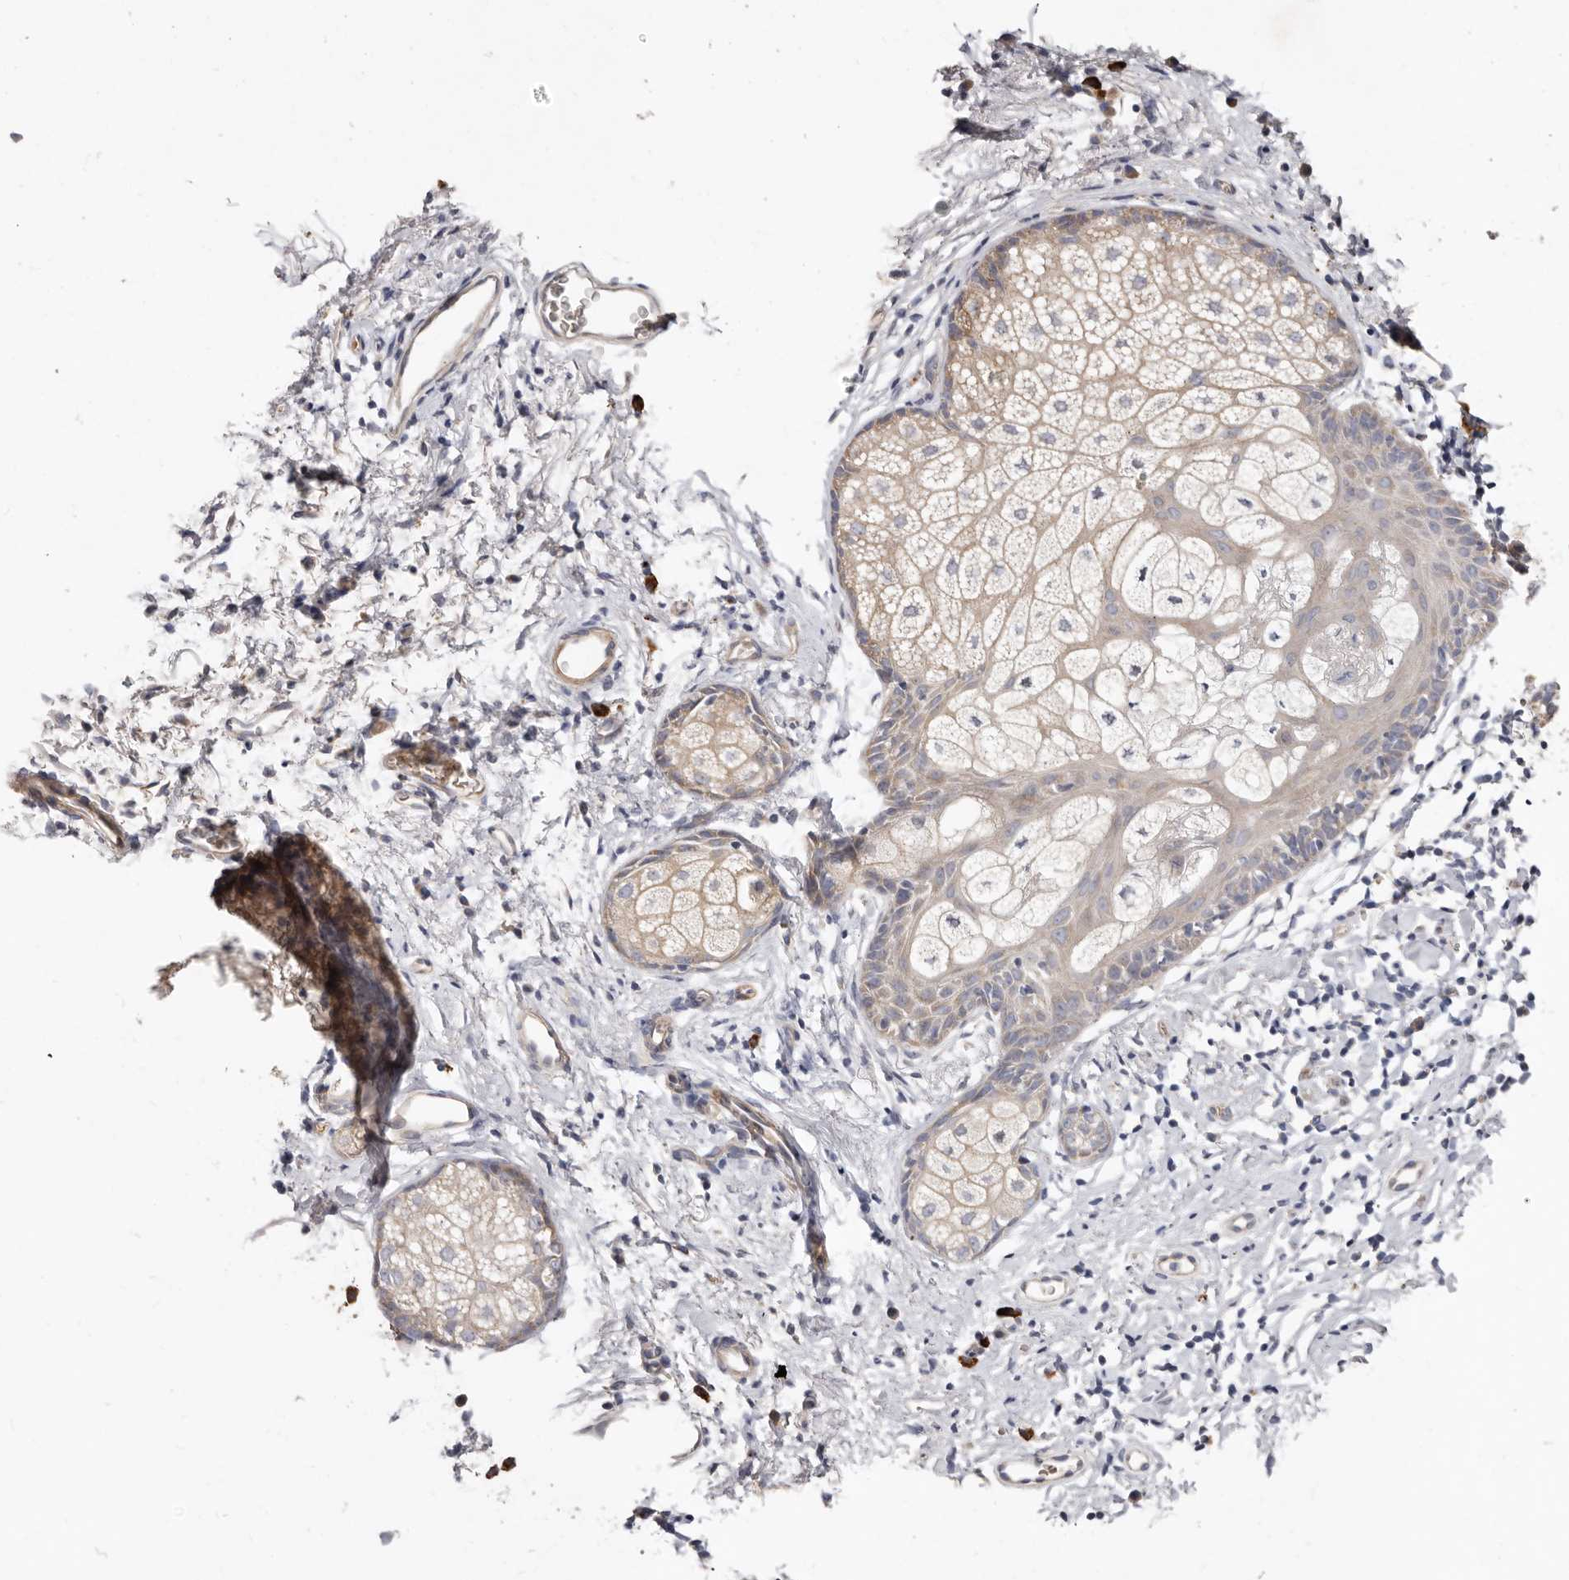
{"staining": {"intensity": "moderate", "quantity": "<25%", "location": "cytoplasmic/membranous"}, "tissue": "skin", "cell_type": "Epidermal cells", "image_type": "normal", "snomed": [{"axis": "morphology", "description": "Normal tissue, NOS"}, {"axis": "topography", "description": "Vulva"}], "caption": "About <25% of epidermal cells in unremarkable human skin exhibit moderate cytoplasmic/membranous protein expression as visualized by brown immunohistochemical staining.", "gene": "SPTA1", "patient": {"sex": "female", "age": 66}}